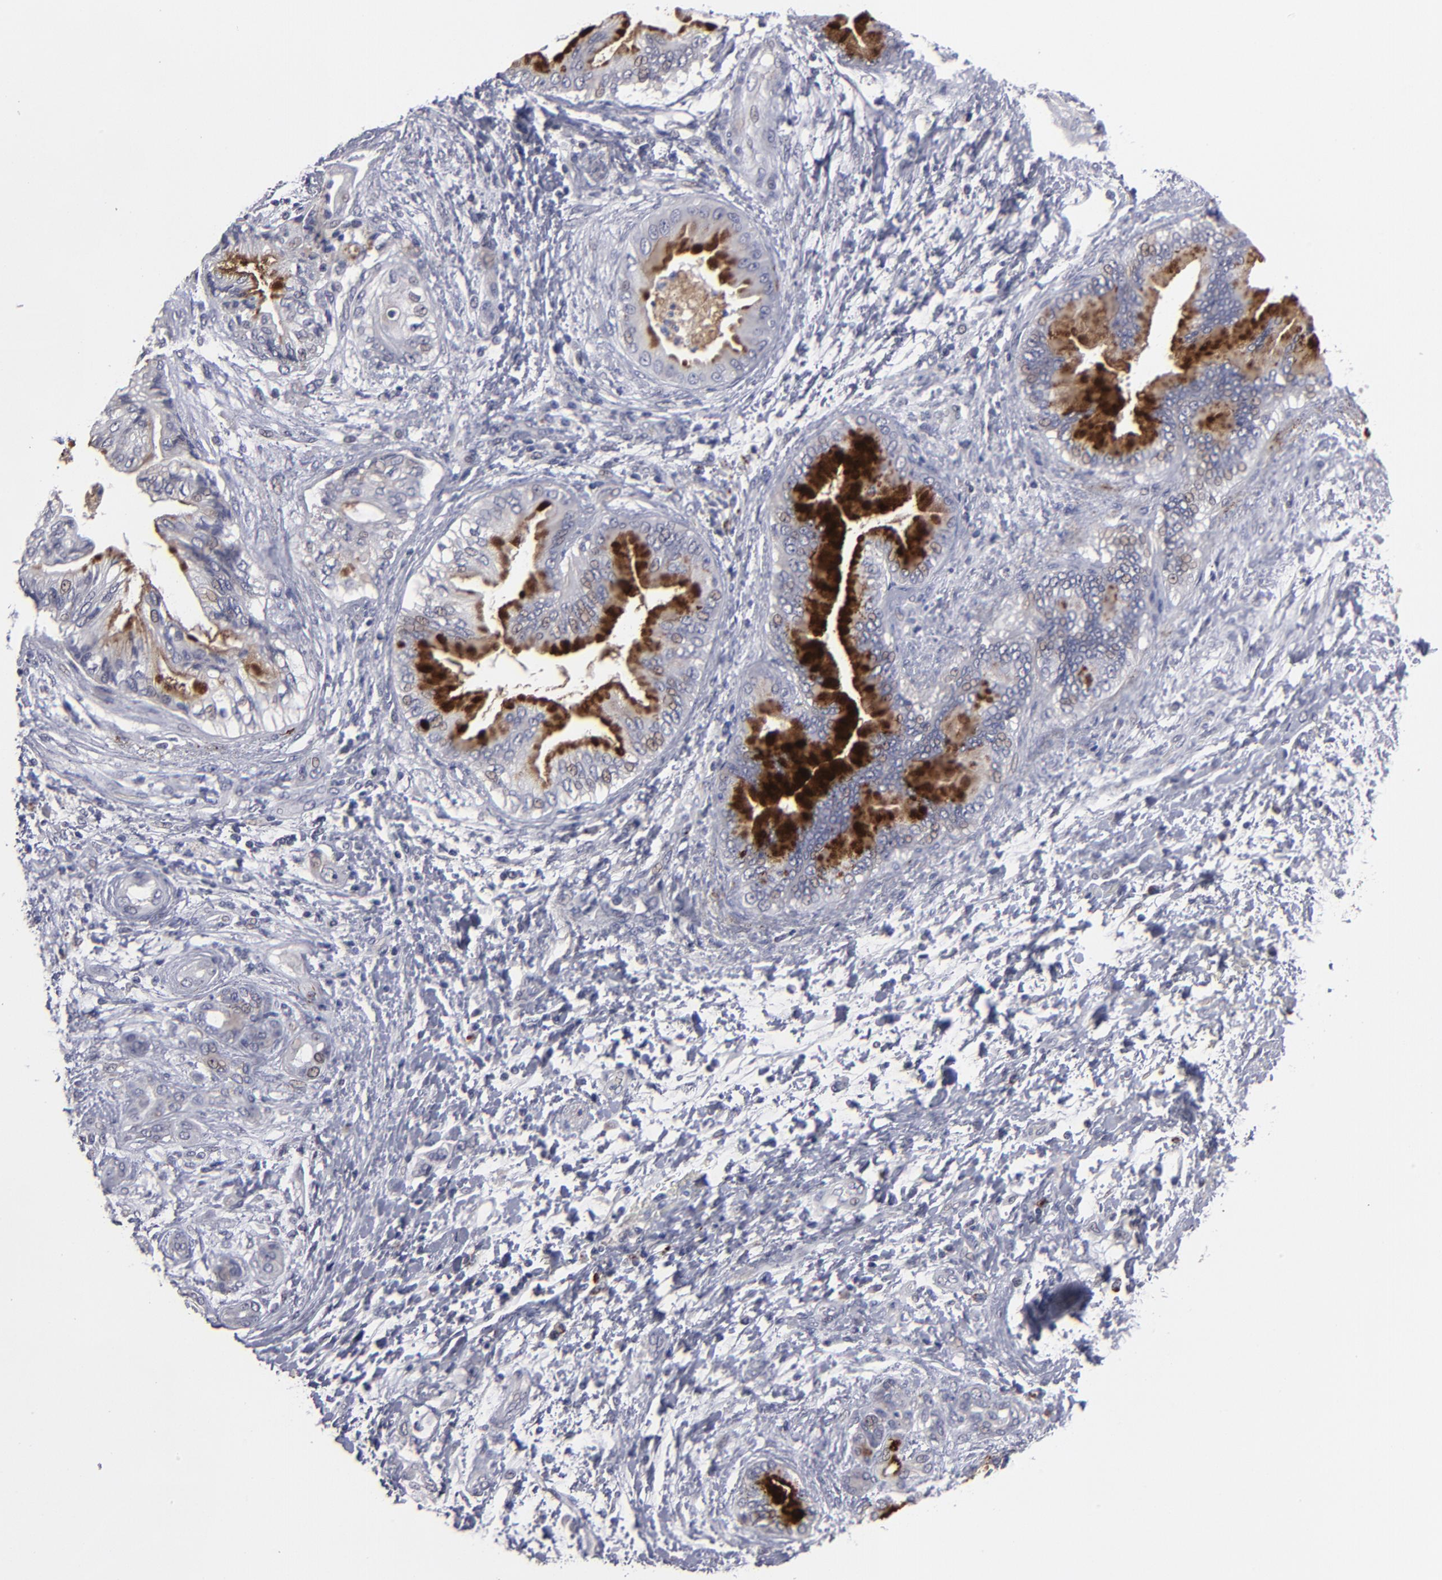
{"staining": {"intensity": "strong", "quantity": "25%-75%", "location": "cytoplasmic/membranous"}, "tissue": "pancreatic cancer", "cell_type": "Tumor cells", "image_type": "cancer", "snomed": [{"axis": "morphology", "description": "Adenocarcinoma, NOS"}, {"axis": "topography", "description": "Pancreas"}], "caption": "High-magnification brightfield microscopy of adenocarcinoma (pancreatic) stained with DAB (brown) and counterstained with hematoxylin (blue). tumor cells exhibit strong cytoplasmic/membranous positivity is appreciated in about25%-75% of cells.", "gene": "GPM6B", "patient": {"sex": "female", "age": 70}}